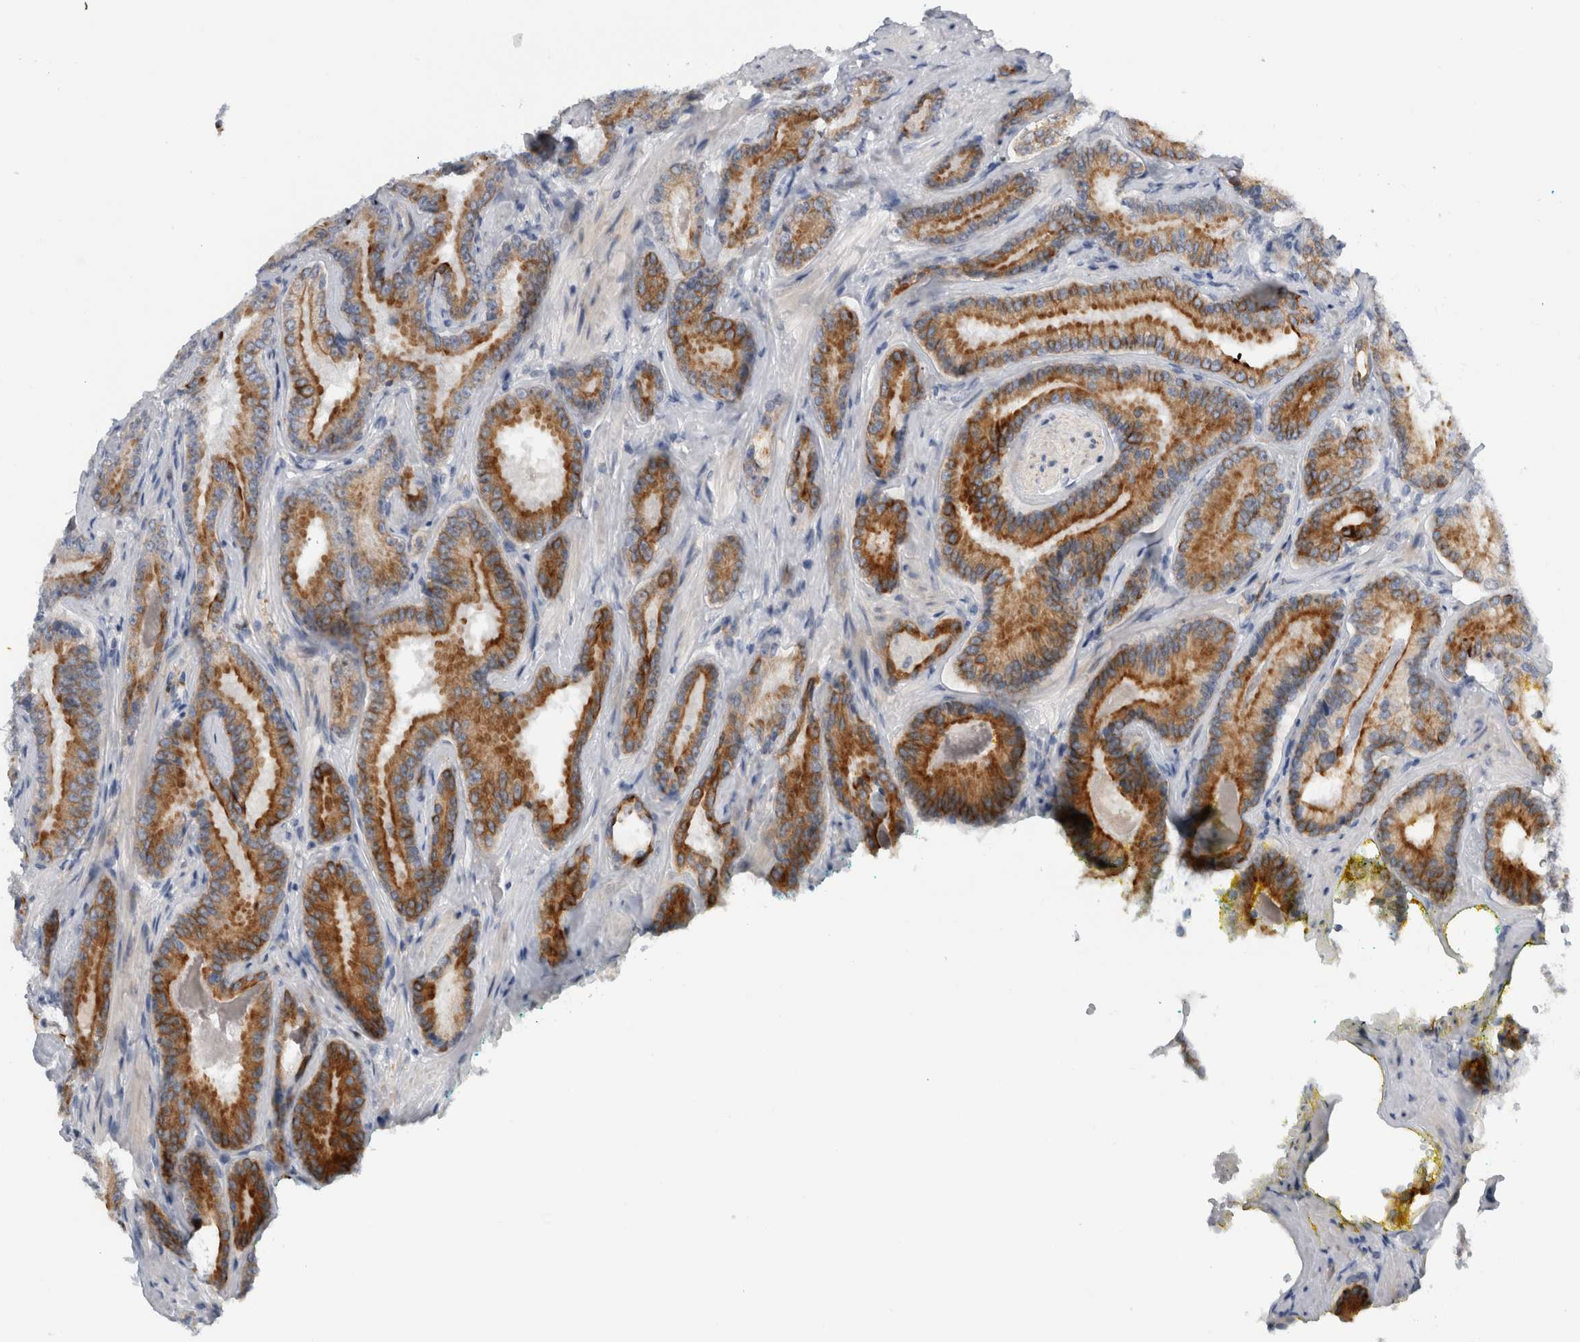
{"staining": {"intensity": "strong", "quantity": ">75%", "location": "cytoplasmic/membranous"}, "tissue": "prostate cancer", "cell_type": "Tumor cells", "image_type": "cancer", "snomed": [{"axis": "morphology", "description": "Adenocarcinoma, Low grade"}, {"axis": "topography", "description": "Prostate"}], "caption": "Strong cytoplasmic/membranous expression for a protein is present in about >75% of tumor cells of prostate cancer using immunohistochemistry.", "gene": "SLC20A2", "patient": {"sex": "male", "age": 51}}